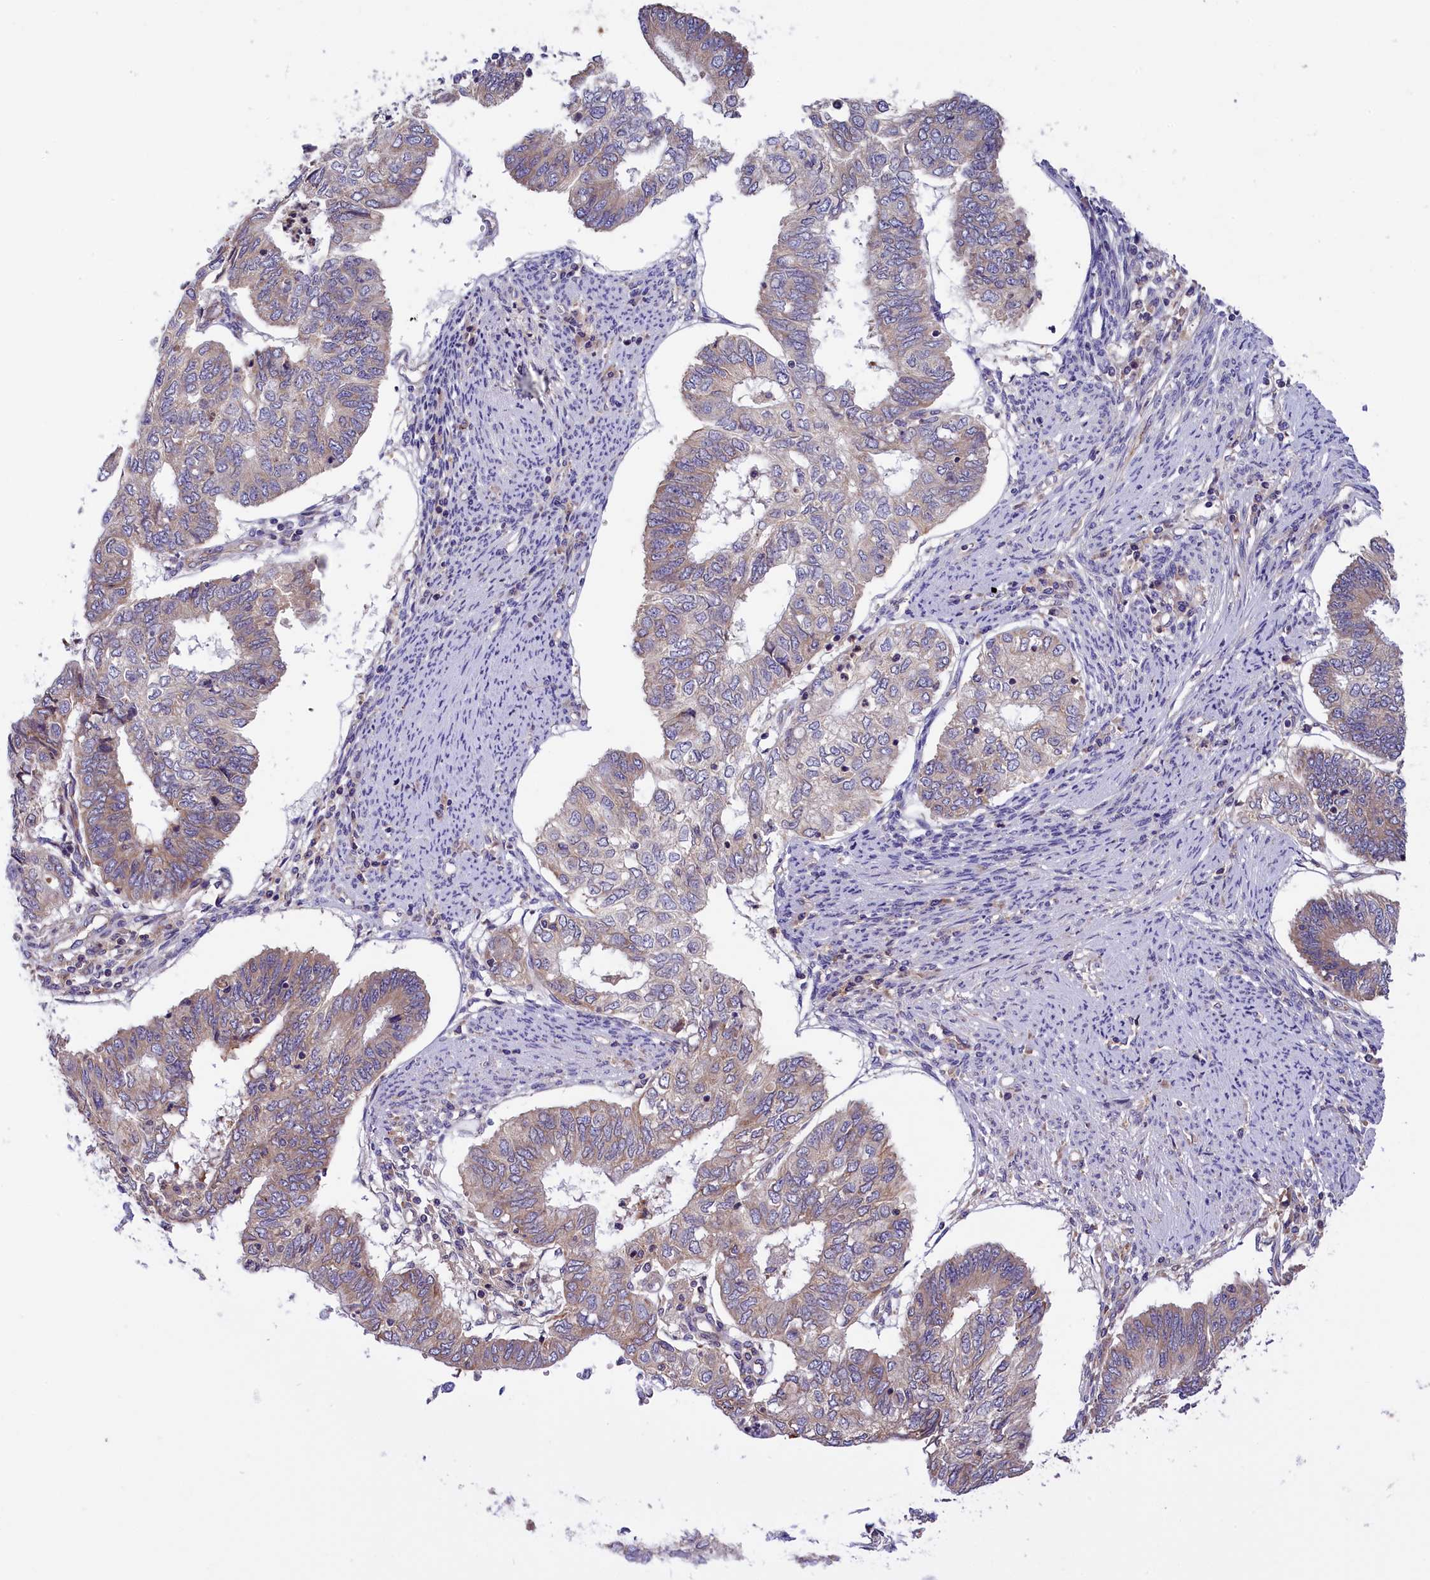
{"staining": {"intensity": "weak", "quantity": "<25%", "location": "cytoplasmic/membranous"}, "tissue": "endometrial cancer", "cell_type": "Tumor cells", "image_type": "cancer", "snomed": [{"axis": "morphology", "description": "Adenocarcinoma, NOS"}, {"axis": "topography", "description": "Endometrium"}], "caption": "This is a micrograph of IHC staining of endometrial cancer (adenocarcinoma), which shows no positivity in tumor cells.", "gene": "DNAJB9", "patient": {"sex": "female", "age": 68}}